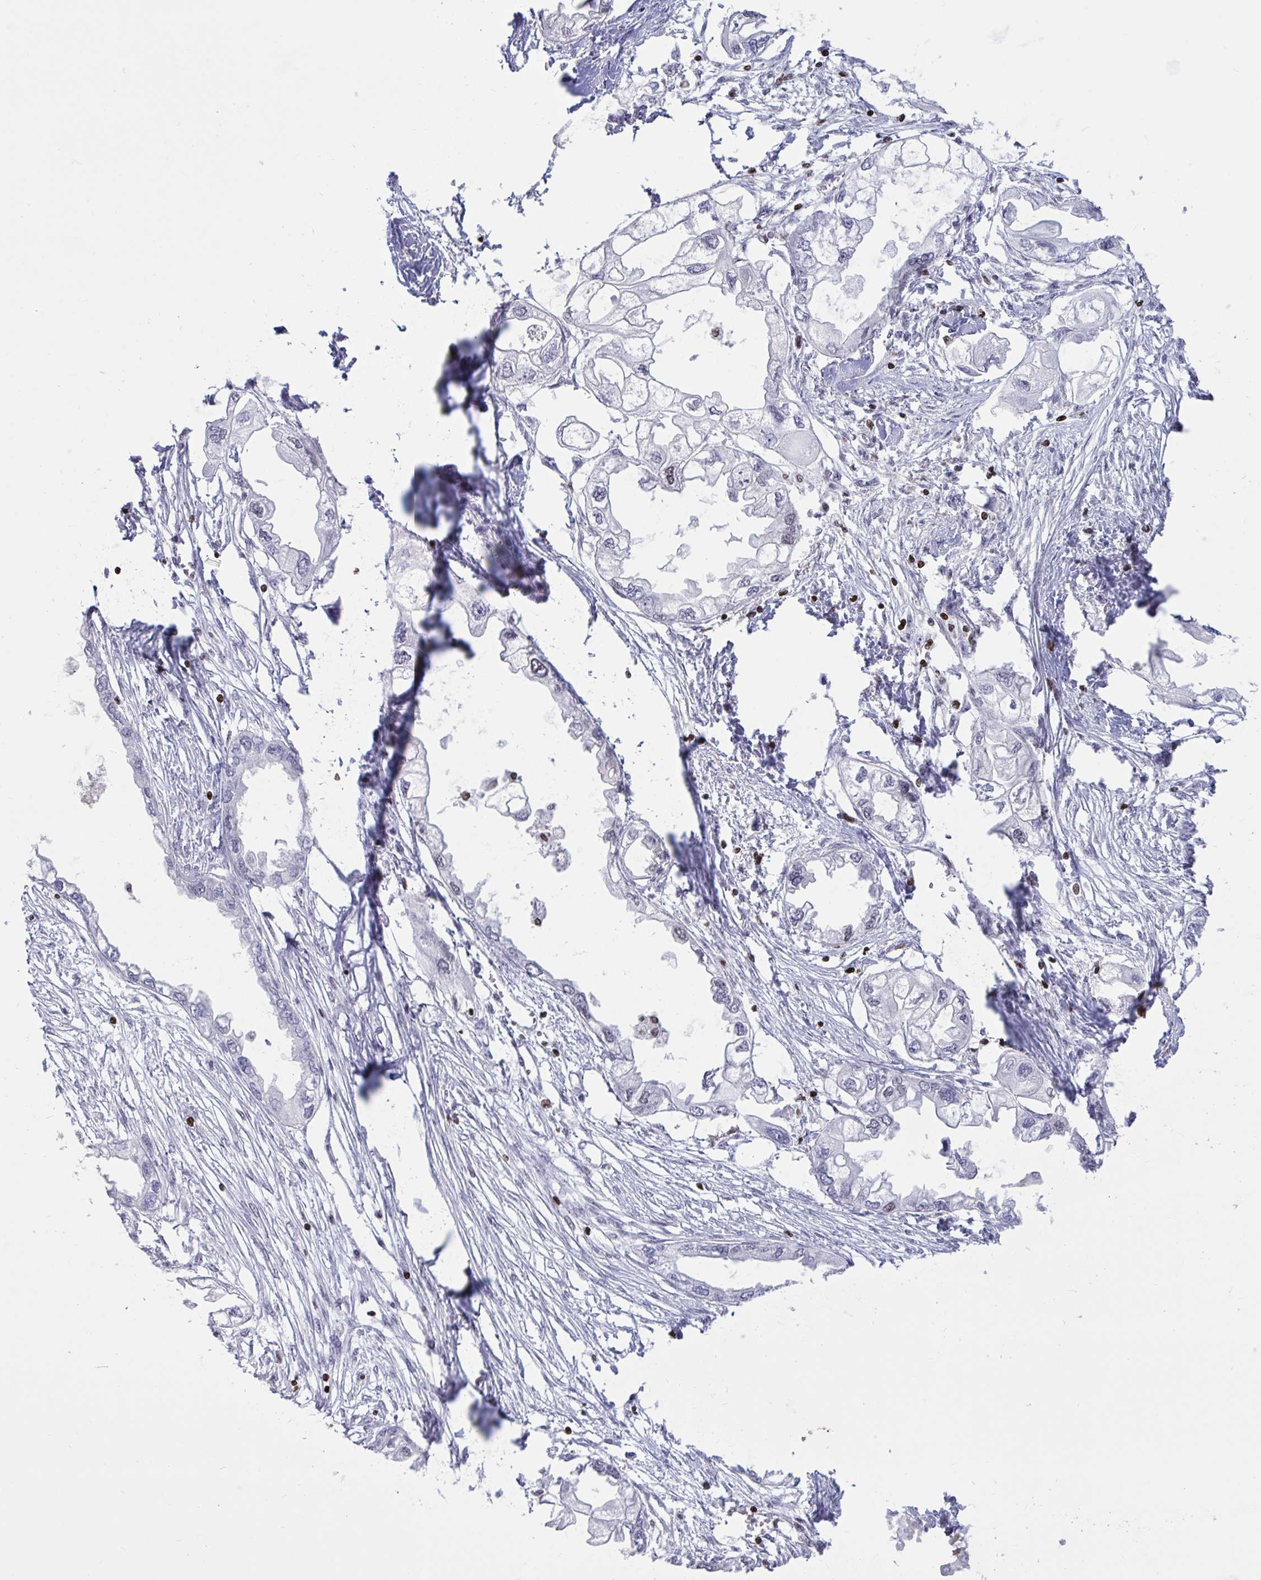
{"staining": {"intensity": "negative", "quantity": "none", "location": "none"}, "tissue": "endometrial cancer", "cell_type": "Tumor cells", "image_type": "cancer", "snomed": [{"axis": "morphology", "description": "Adenocarcinoma, NOS"}, {"axis": "morphology", "description": "Adenocarcinoma, metastatic, NOS"}, {"axis": "topography", "description": "Adipose tissue"}, {"axis": "topography", "description": "Endometrium"}], "caption": "This micrograph is of endometrial cancer (adenocarcinoma) stained with IHC to label a protein in brown with the nuclei are counter-stained blue. There is no staining in tumor cells.", "gene": "HMGB2", "patient": {"sex": "female", "age": 67}}